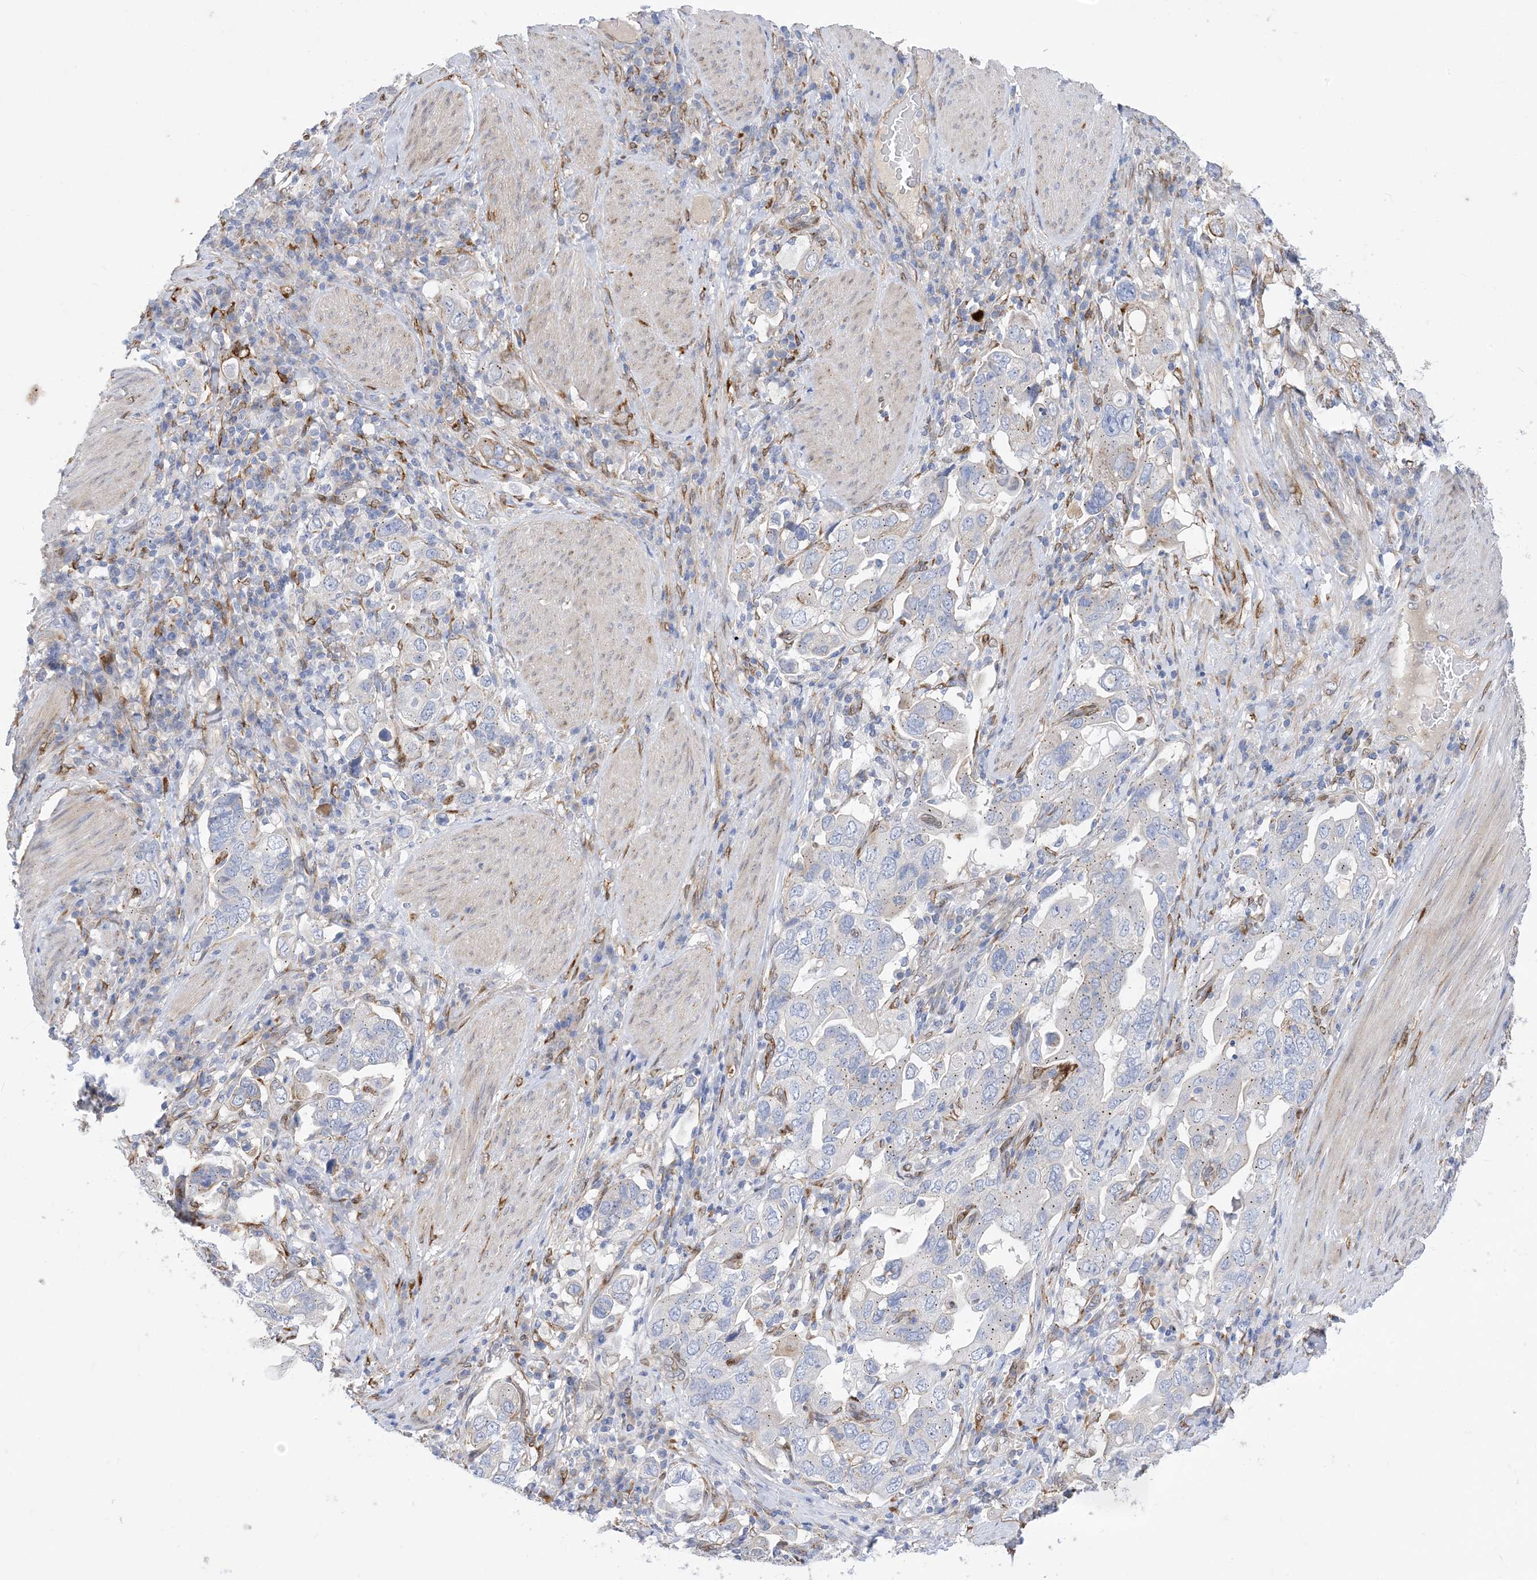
{"staining": {"intensity": "negative", "quantity": "none", "location": "none"}, "tissue": "stomach cancer", "cell_type": "Tumor cells", "image_type": "cancer", "snomed": [{"axis": "morphology", "description": "Adenocarcinoma, NOS"}, {"axis": "topography", "description": "Stomach, upper"}], "caption": "Protein analysis of stomach cancer (adenocarcinoma) reveals no significant staining in tumor cells.", "gene": "RBMS3", "patient": {"sex": "male", "age": 62}}